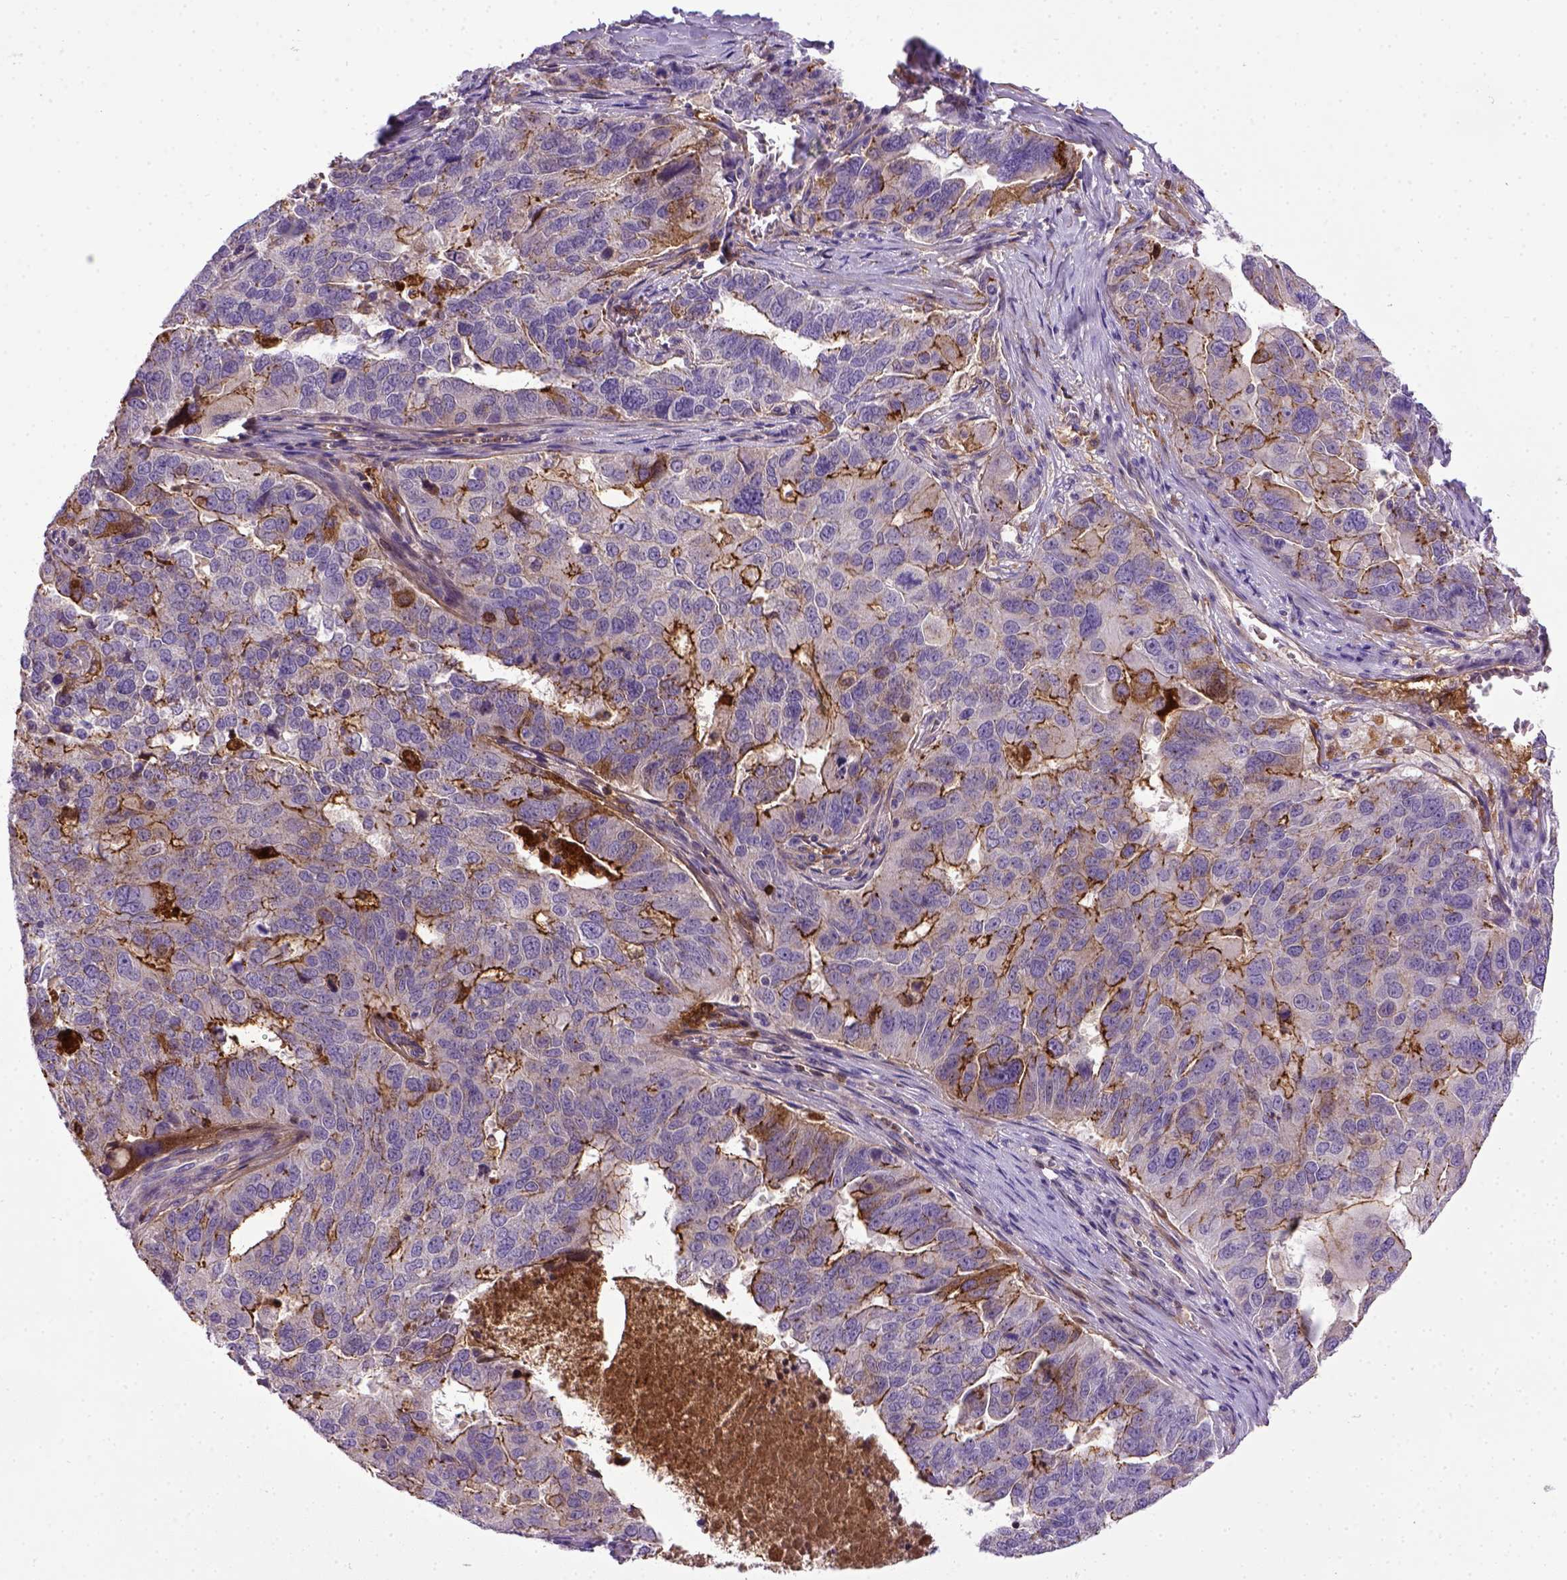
{"staining": {"intensity": "strong", "quantity": "25%-75%", "location": "cytoplasmic/membranous"}, "tissue": "ovarian cancer", "cell_type": "Tumor cells", "image_type": "cancer", "snomed": [{"axis": "morphology", "description": "Carcinoma, endometroid"}, {"axis": "topography", "description": "Soft tissue"}, {"axis": "topography", "description": "Ovary"}], "caption": "This is a photomicrograph of immunohistochemistry (IHC) staining of ovarian cancer, which shows strong staining in the cytoplasmic/membranous of tumor cells.", "gene": "CDH1", "patient": {"sex": "female", "age": 52}}